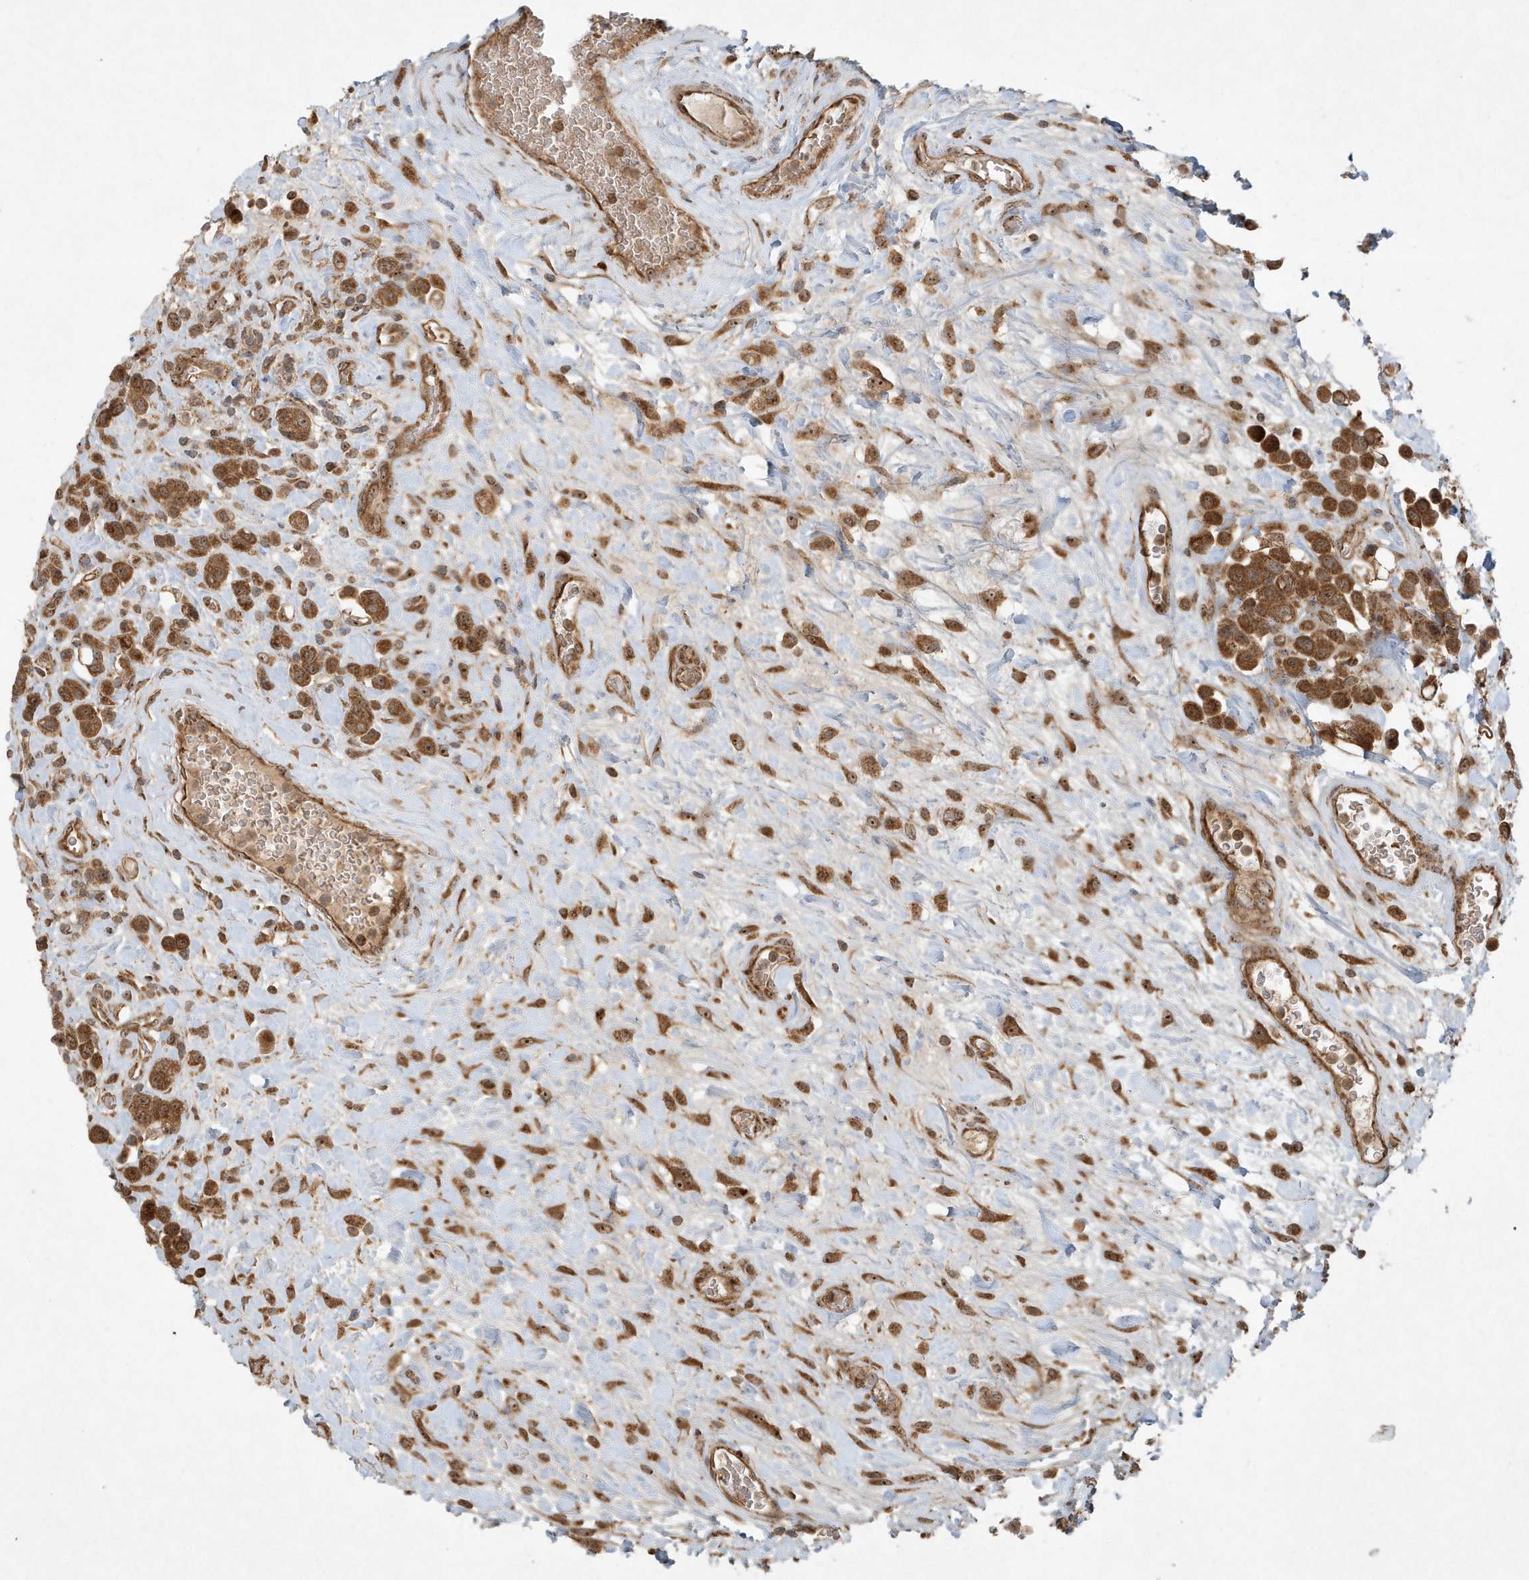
{"staining": {"intensity": "strong", "quantity": ">75%", "location": "cytoplasmic/membranous,nuclear"}, "tissue": "urothelial cancer", "cell_type": "Tumor cells", "image_type": "cancer", "snomed": [{"axis": "morphology", "description": "Urothelial carcinoma, High grade"}, {"axis": "topography", "description": "Urinary bladder"}], "caption": "The image exhibits staining of urothelial carcinoma (high-grade), revealing strong cytoplasmic/membranous and nuclear protein positivity (brown color) within tumor cells.", "gene": "ABCB9", "patient": {"sex": "male", "age": 50}}